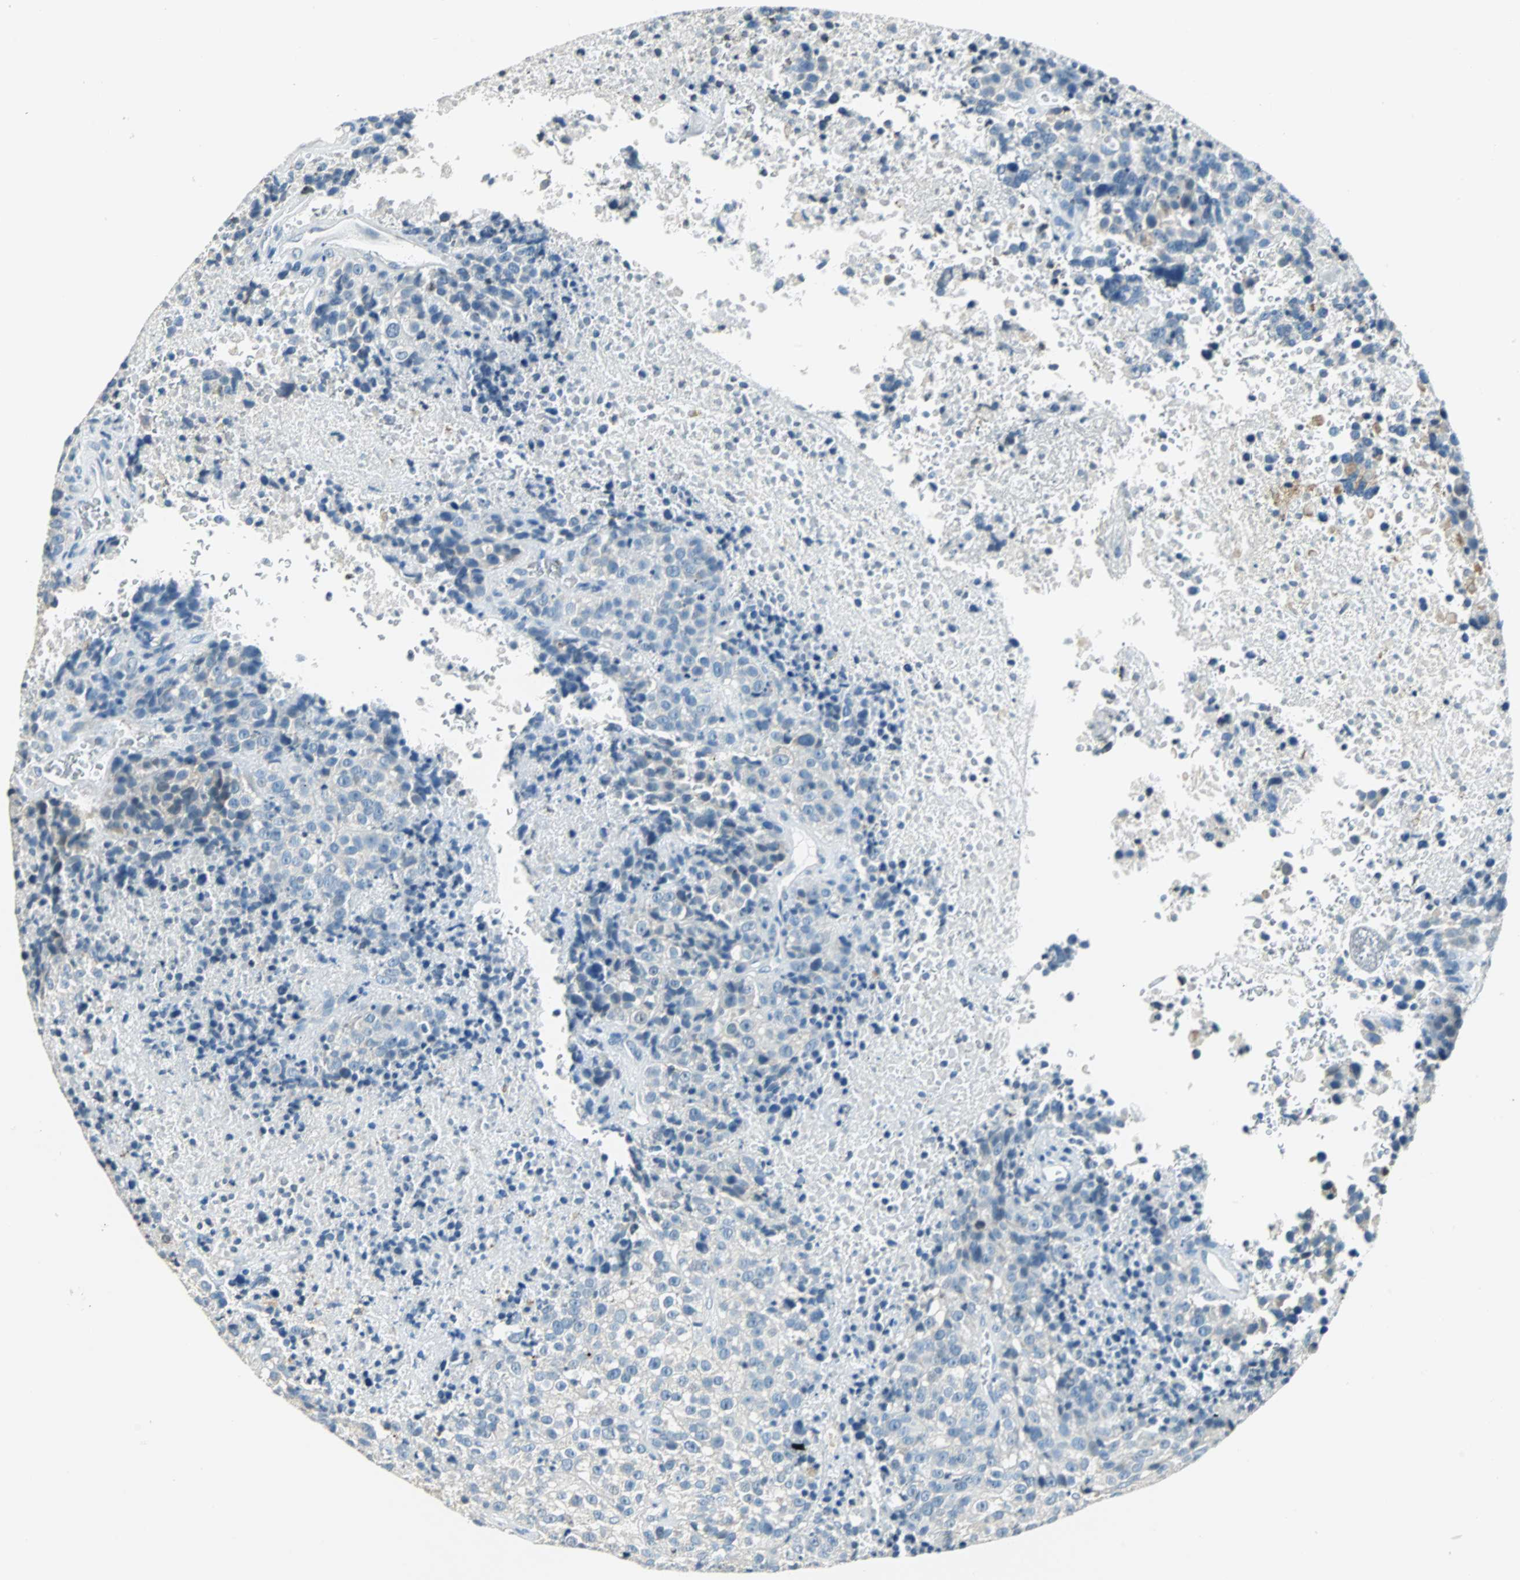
{"staining": {"intensity": "negative", "quantity": "none", "location": "none"}, "tissue": "melanoma", "cell_type": "Tumor cells", "image_type": "cancer", "snomed": [{"axis": "morphology", "description": "Malignant melanoma, Metastatic site"}, {"axis": "topography", "description": "Cerebral cortex"}], "caption": "A micrograph of malignant melanoma (metastatic site) stained for a protein displays no brown staining in tumor cells. Brightfield microscopy of IHC stained with DAB (3,3'-diaminobenzidine) (brown) and hematoxylin (blue), captured at high magnification.", "gene": "MUC7", "patient": {"sex": "female", "age": 52}}